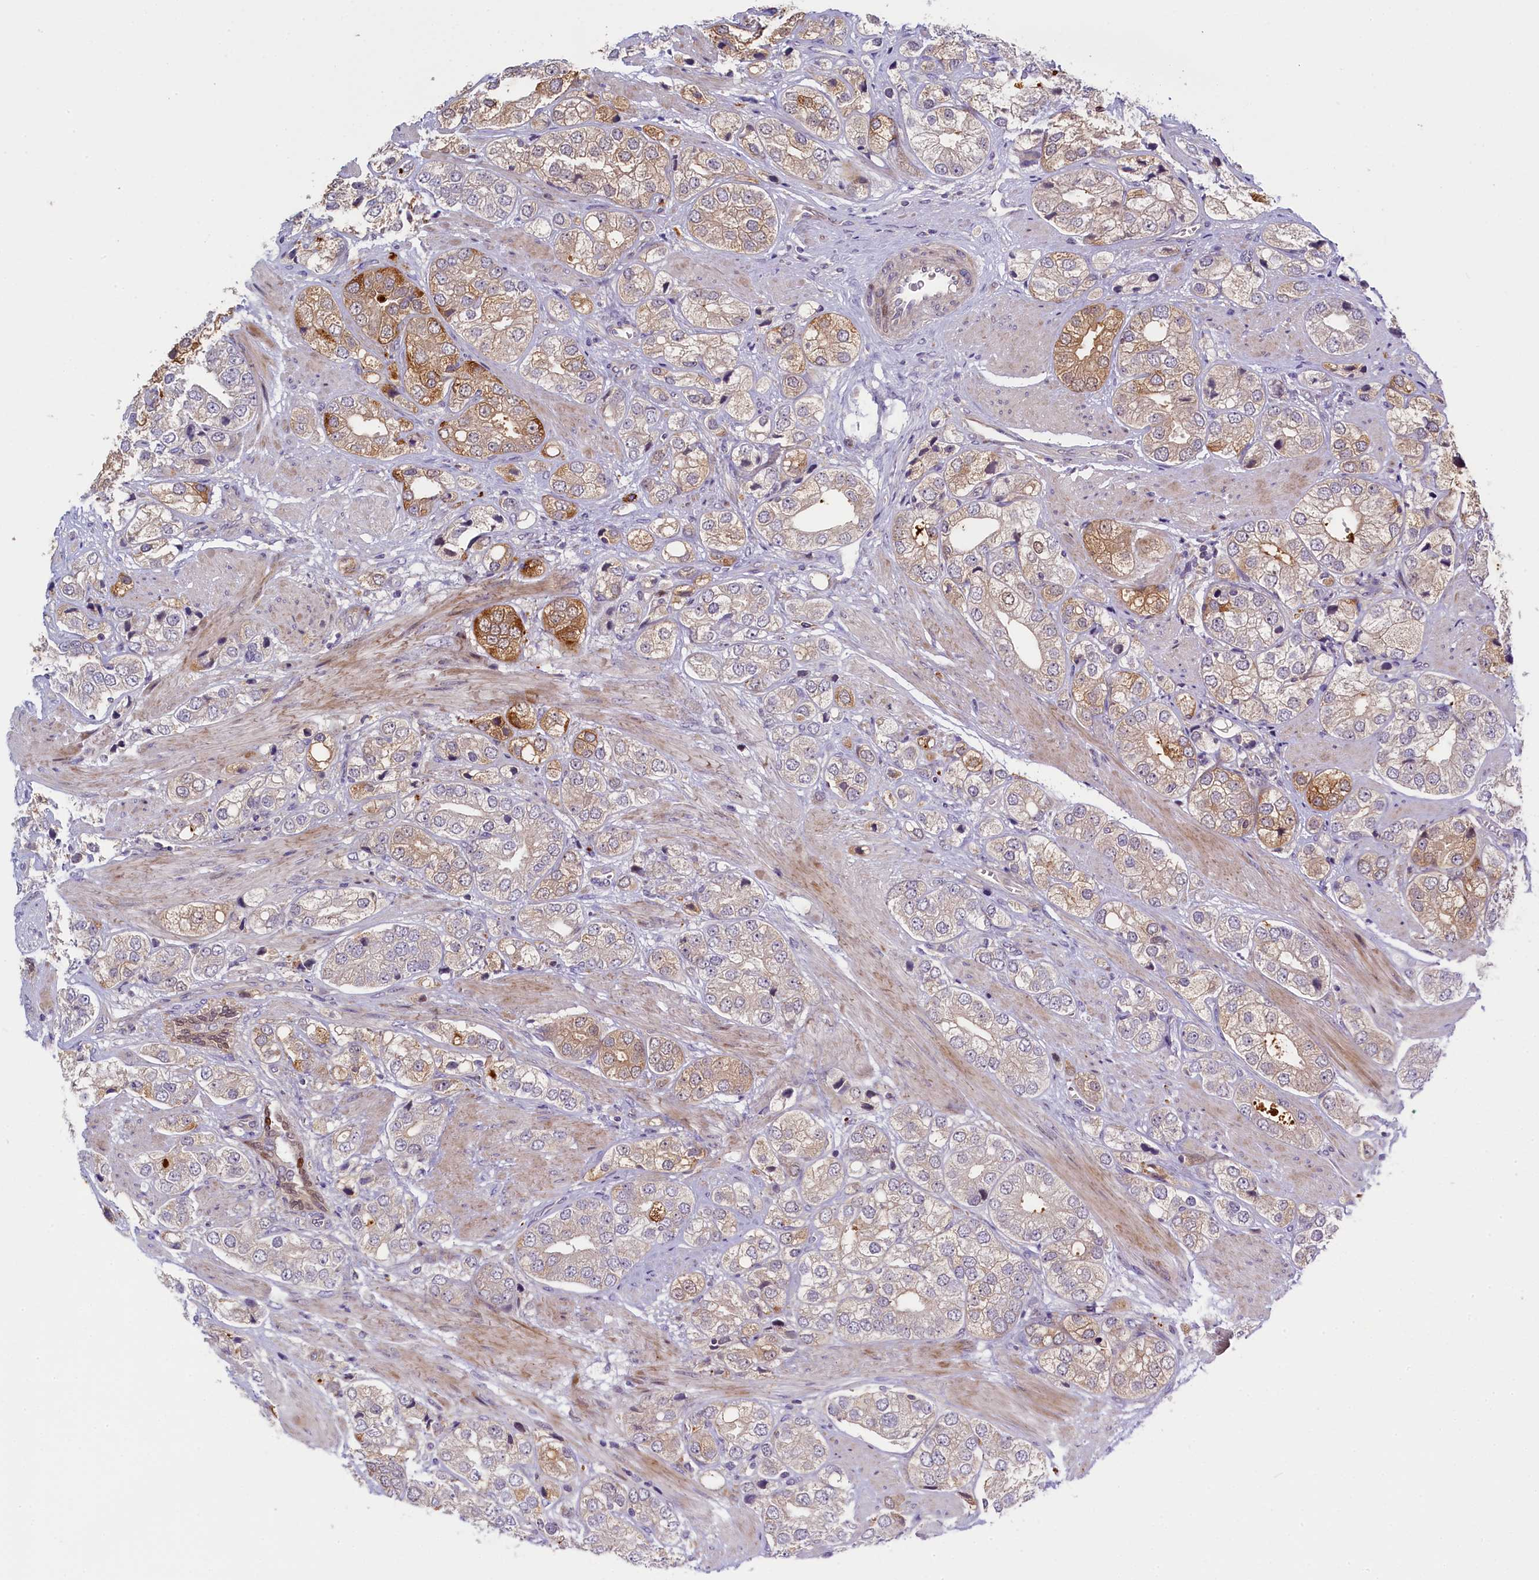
{"staining": {"intensity": "moderate", "quantity": "<25%", "location": "cytoplasmic/membranous"}, "tissue": "prostate cancer", "cell_type": "Tumor cells", "image_type": "cancer", "snomed": [{"axis": "morphology", "description": "Adenocarcinoma, High grade"}, {"axis": "topography", "description": "Prostate"}], "caption": "Tumor cells reveal low levels of moderate cytoplasmic/membranous positivity in about <25% of cells in prostate high-grade adenocarcinoma.", "gene": "CCL23", "patient": {"sex": "male", "age": 50}}